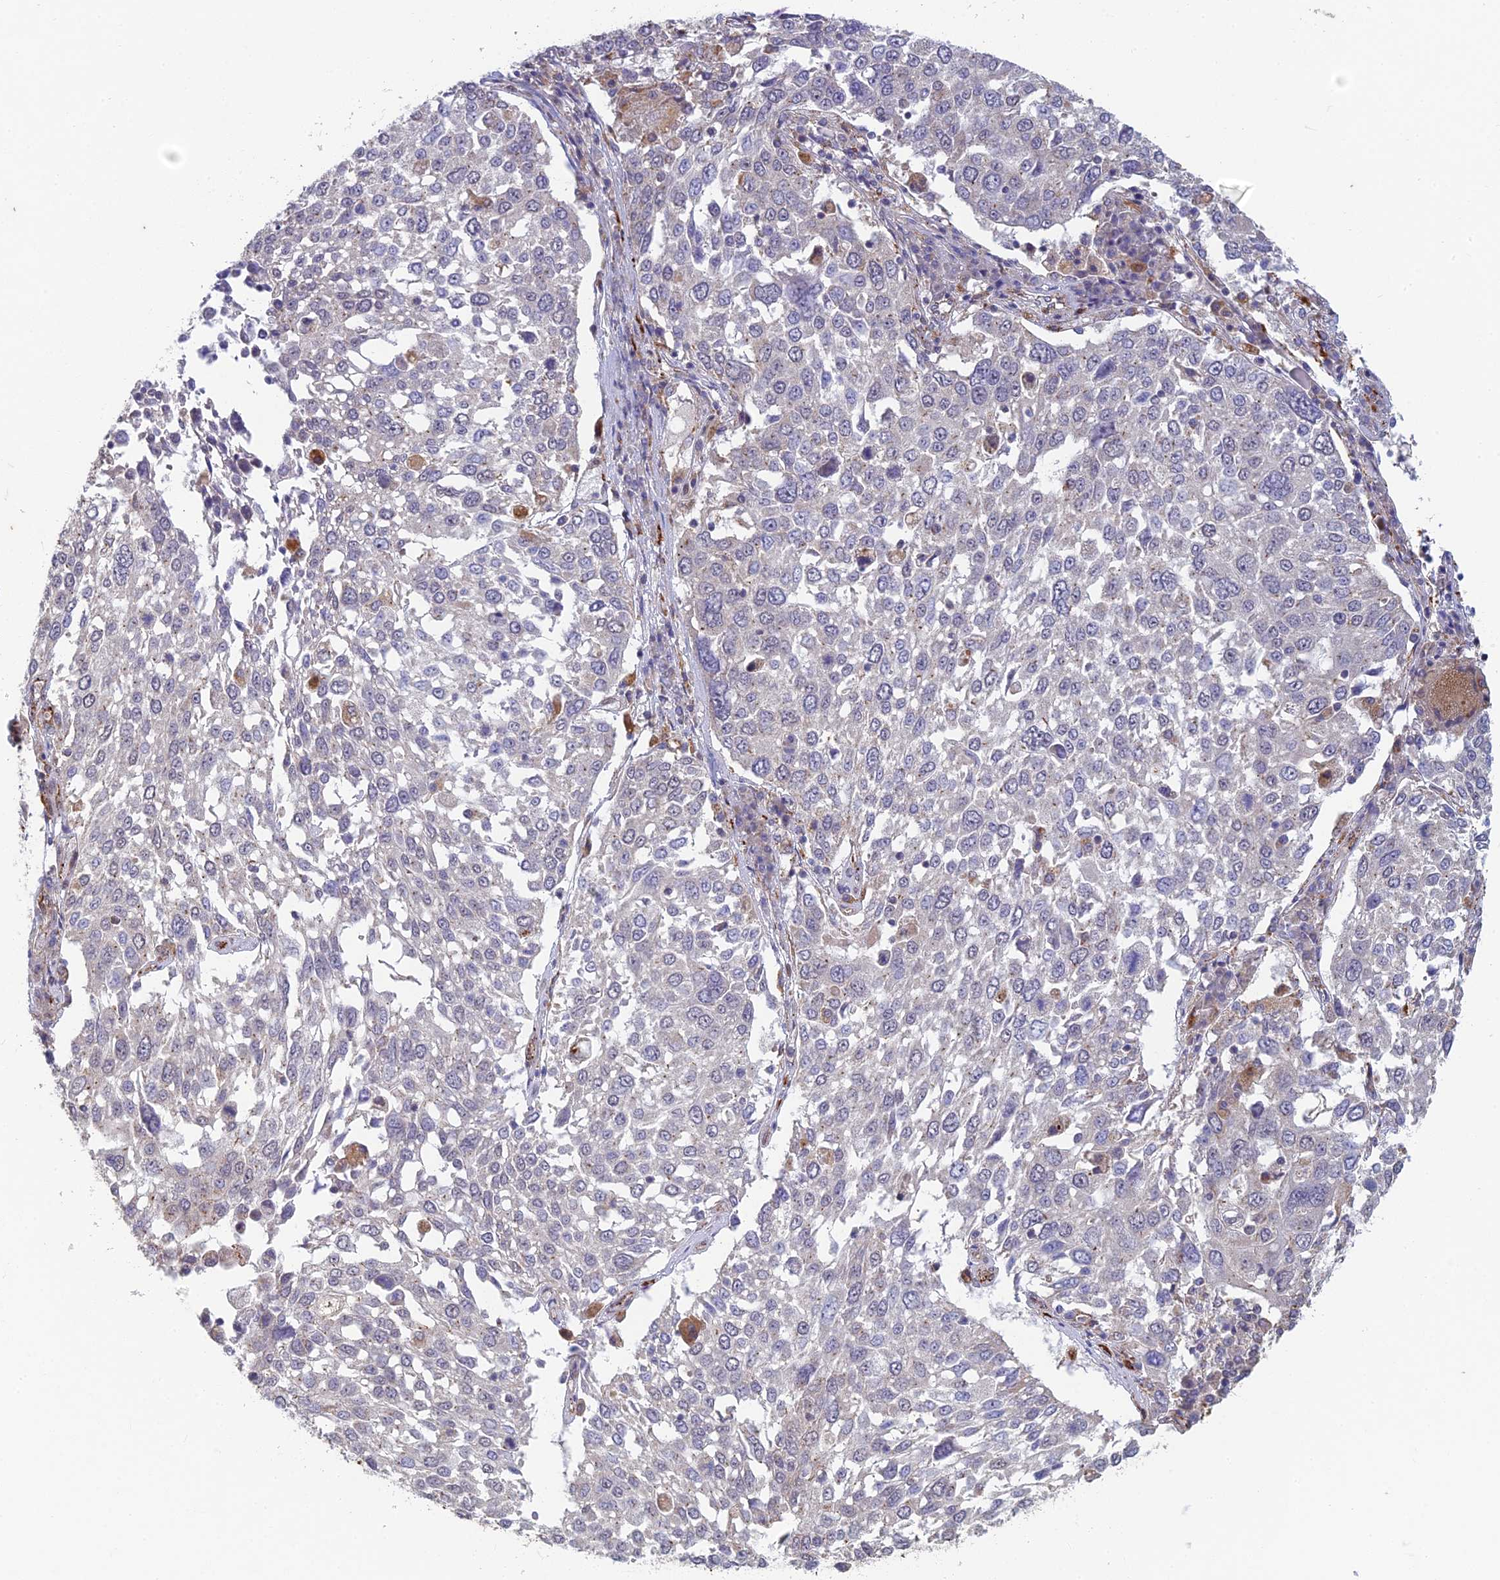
{"staining": {"intensity": "negative", "quantity": "none", "location": "none"}, "tissue": "lung cancer", "cell_type": "Tumor cells", "image_type": "cancer", "snomed": [{"axis": "morphology", "description": "Squamous cell carcinoma, NOS"}, {"axis": "topography", "description": "Lung"}], "caption": "Immunohistochemical staining of lung cancer reveals no significant expression in tumor cells. The staining was performed using DAB to visualize the protein expression in brown, while the nuclei were stained in blue with hematoxylin (Magnification: 20x).", "gene": "FOXS1", "patient": {"sex": "male", "age": 65}}